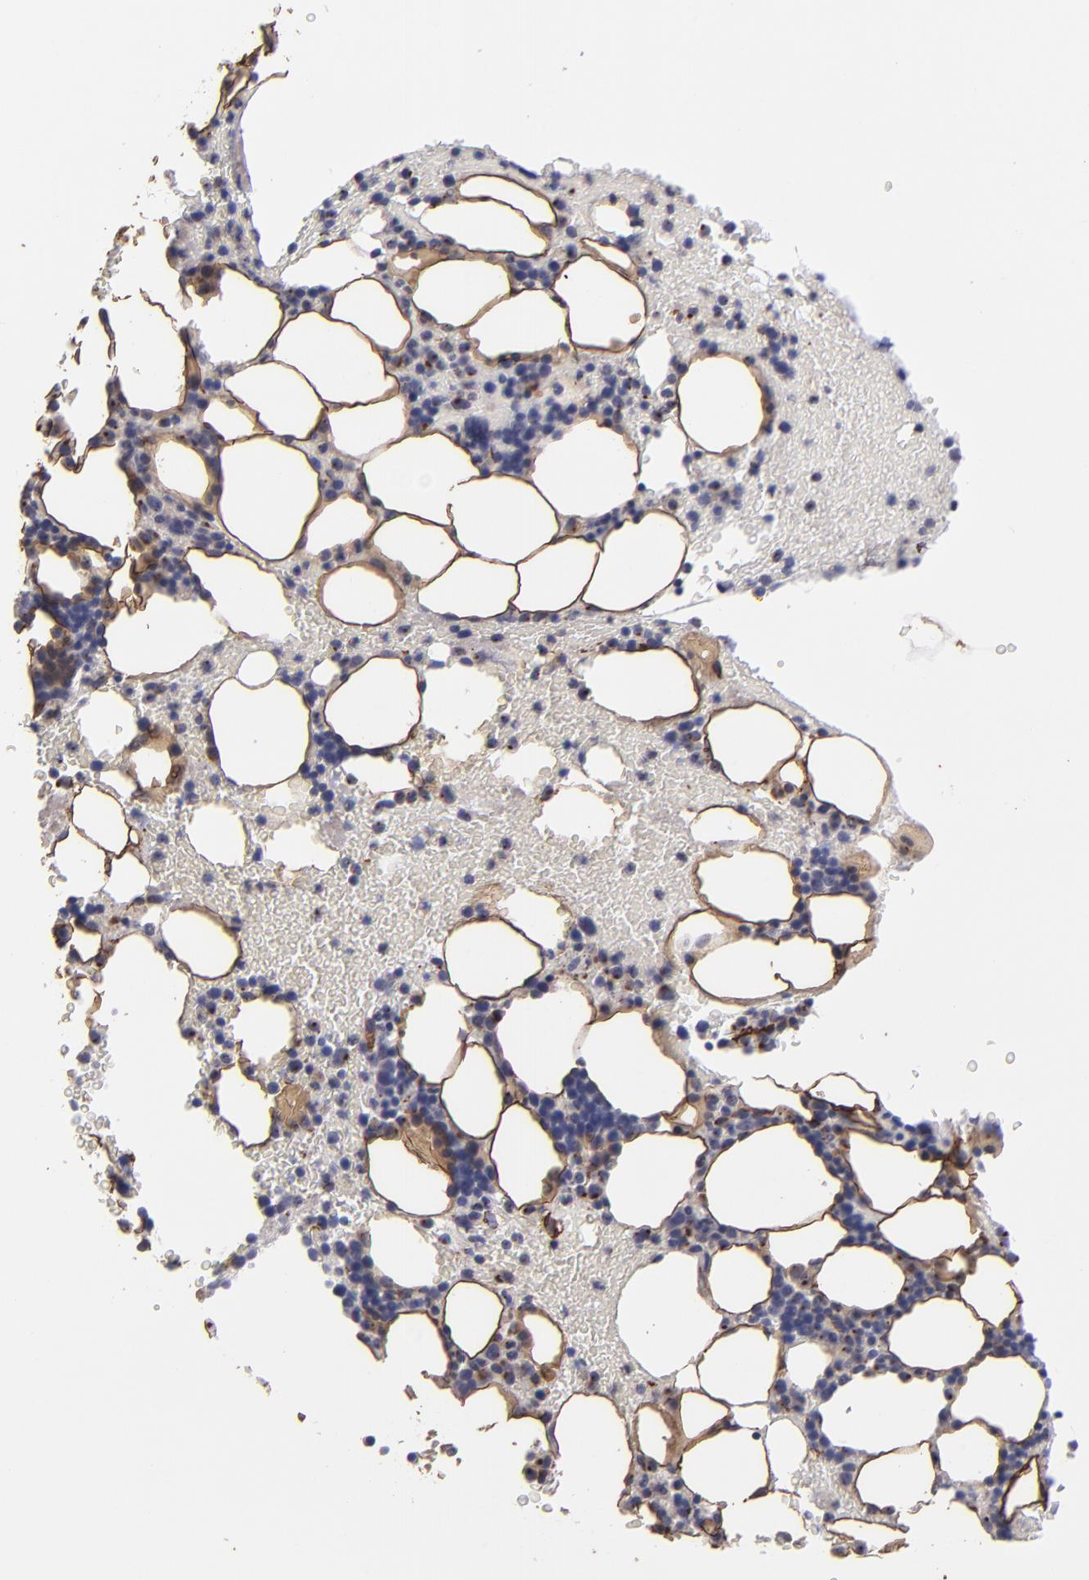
{"staining": {"intensity": "moderate", "quantity": "25%-75%", "location": "cytoplasmic/membranous"}, "tissue": "bone marrow", "cell_type": "Hematopoietic cells", "image_type": "normal", "snomed": [{"axis": "morphology", "description": "Normal tissue, NOS"}, {"axis": "topography", "description": "Bone marrow"}], "caption": "Brown immunohistochemical staining in benign bone marrow exhibits moderate cytoplasmic/membranous staining in about 25%-75% of hematopoietic cells.", "gene": "IL12A", "patient": {"sex": "female", "age": 84}}